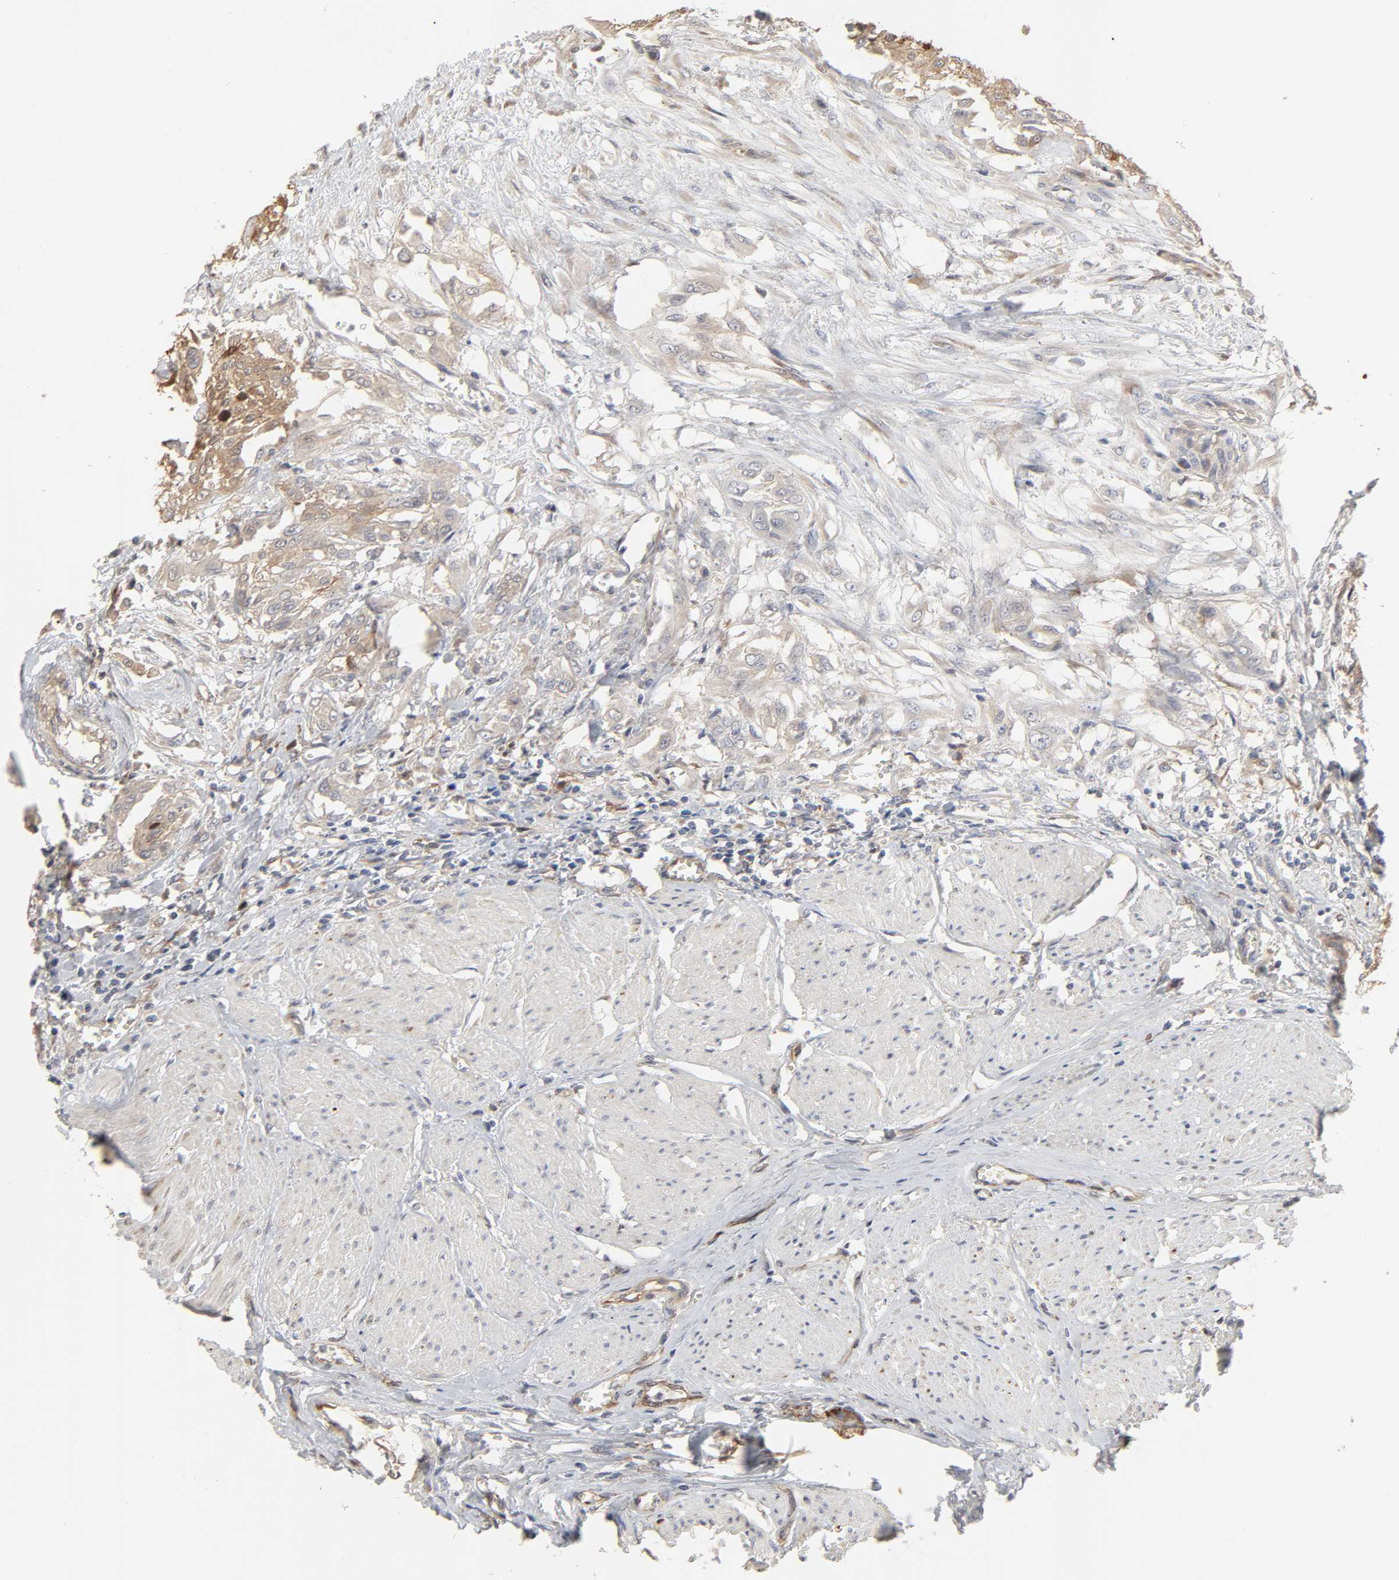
{"staining": {"intensity": "moderate", "quantity": "25%-75%", "location": "cytoplasmic/membranous"}, "tissue": "urothelial cancer", "cell_type": "Tumor cells", "image_type": "cancer", "snomed": [{"axis": "morphology", "description": "Urothelial carcinoma, High grade"}, {"axis": "topography", "description": "Urinary bladder"}], "caption": "High-grade urothelial carcinoma tissue exhibits moderate cytoplasmic/membranous positivity in about 25%-75% of tumor cells", "gene": "NDRG2", "patient": {"sex": "male", "age": 57}}